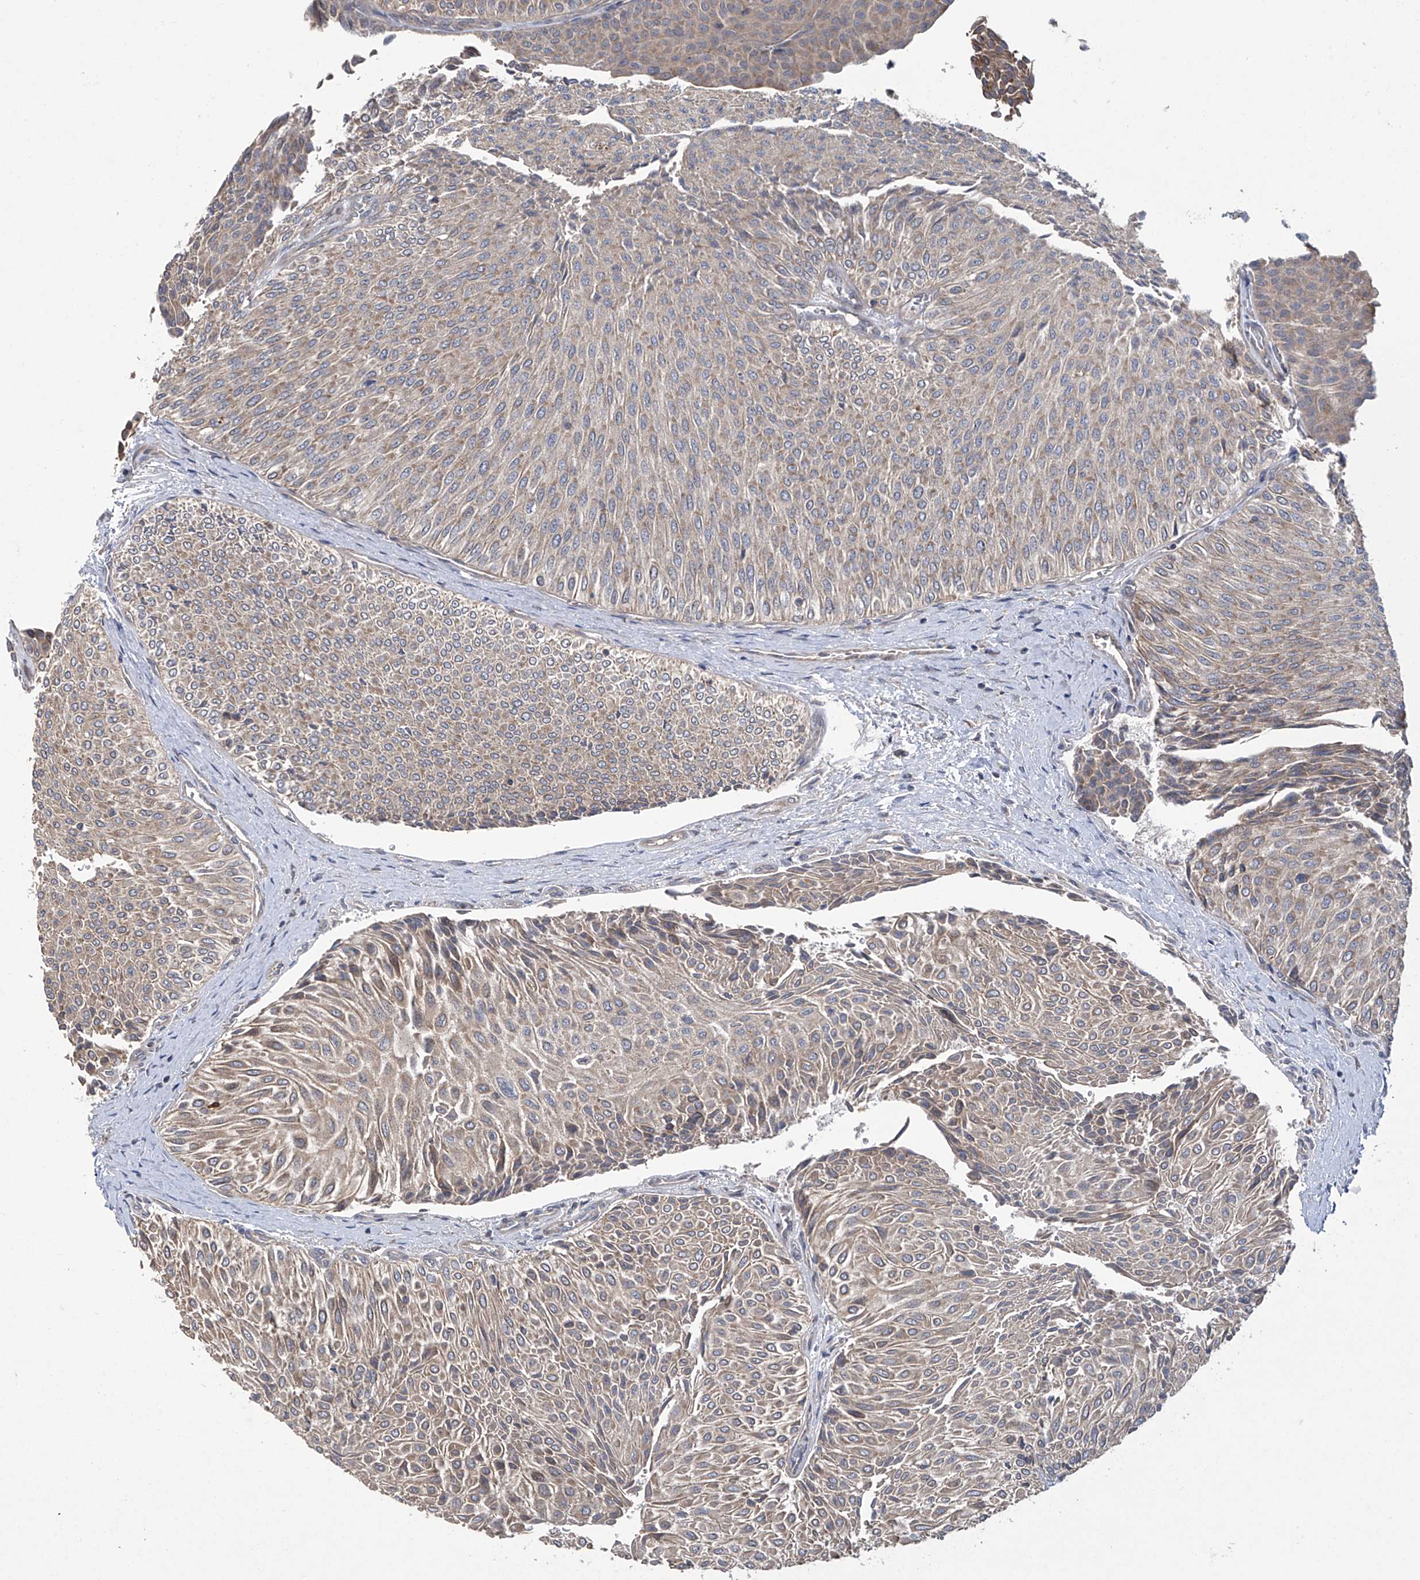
{"staining": {"intensity": "weak", "quantity": ">75%", "location": "cytoplasmic/membranous"}, "tissue": "urothelial cancer", "cell_type": "Tumor cells", "image_type": "cancer", "snomed": [{"axis": "morphology", "description": "Urothelial carcinoma, Low grade"}, {"axis": "topography", "description": "Urinary bladder"}], "caption": "Weak cytoplasmic/membranous positivity is appreciated in about >75% of tumor cells in low-grade urothelial carcinoma.", "gene": "TRIM60", "patient": {"sex": "male", "age": 78}}